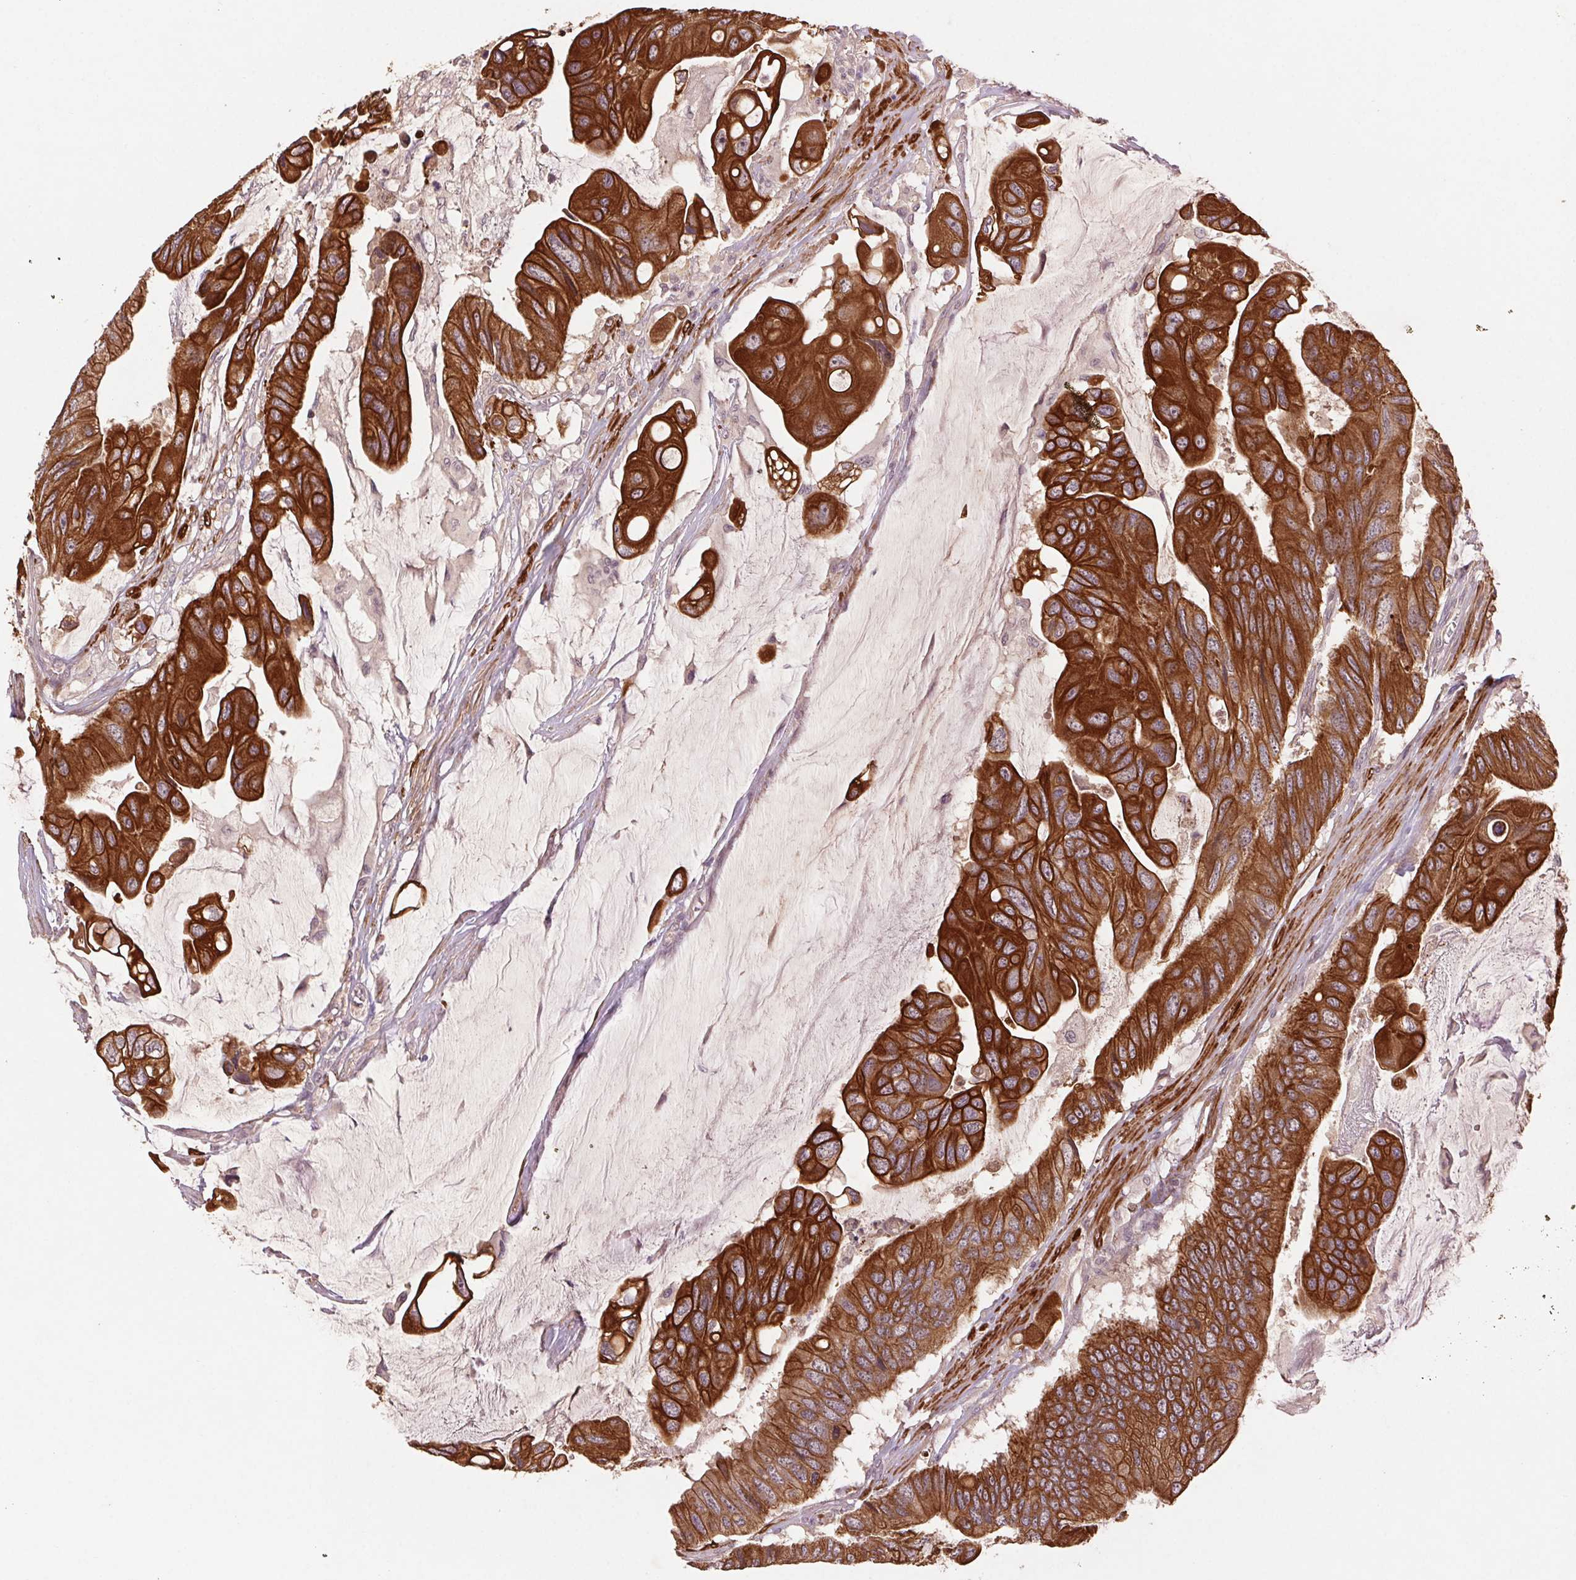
{"staining": {"intensity": "strong", "quantity": ">75%", "location": "cytoplasmic/membranous"}, "tissue": "colorectal cancer", "cell_type": "Tumor cells", "image_type": "cancer", "snomed": [{"axis": "morphology", "description": "Adenocarcinoma, NOS"}, {"axis": "topography", "description": "Rectum"}], "caption": "There is high levels of strong cytoplasmic/membranous staining in tumor cells of colorectal cancer, as demonstrated by immunohistochemical staining (brown color).", "gene": "SMLR1", "patient": {"sex": "male", "age": 63}}